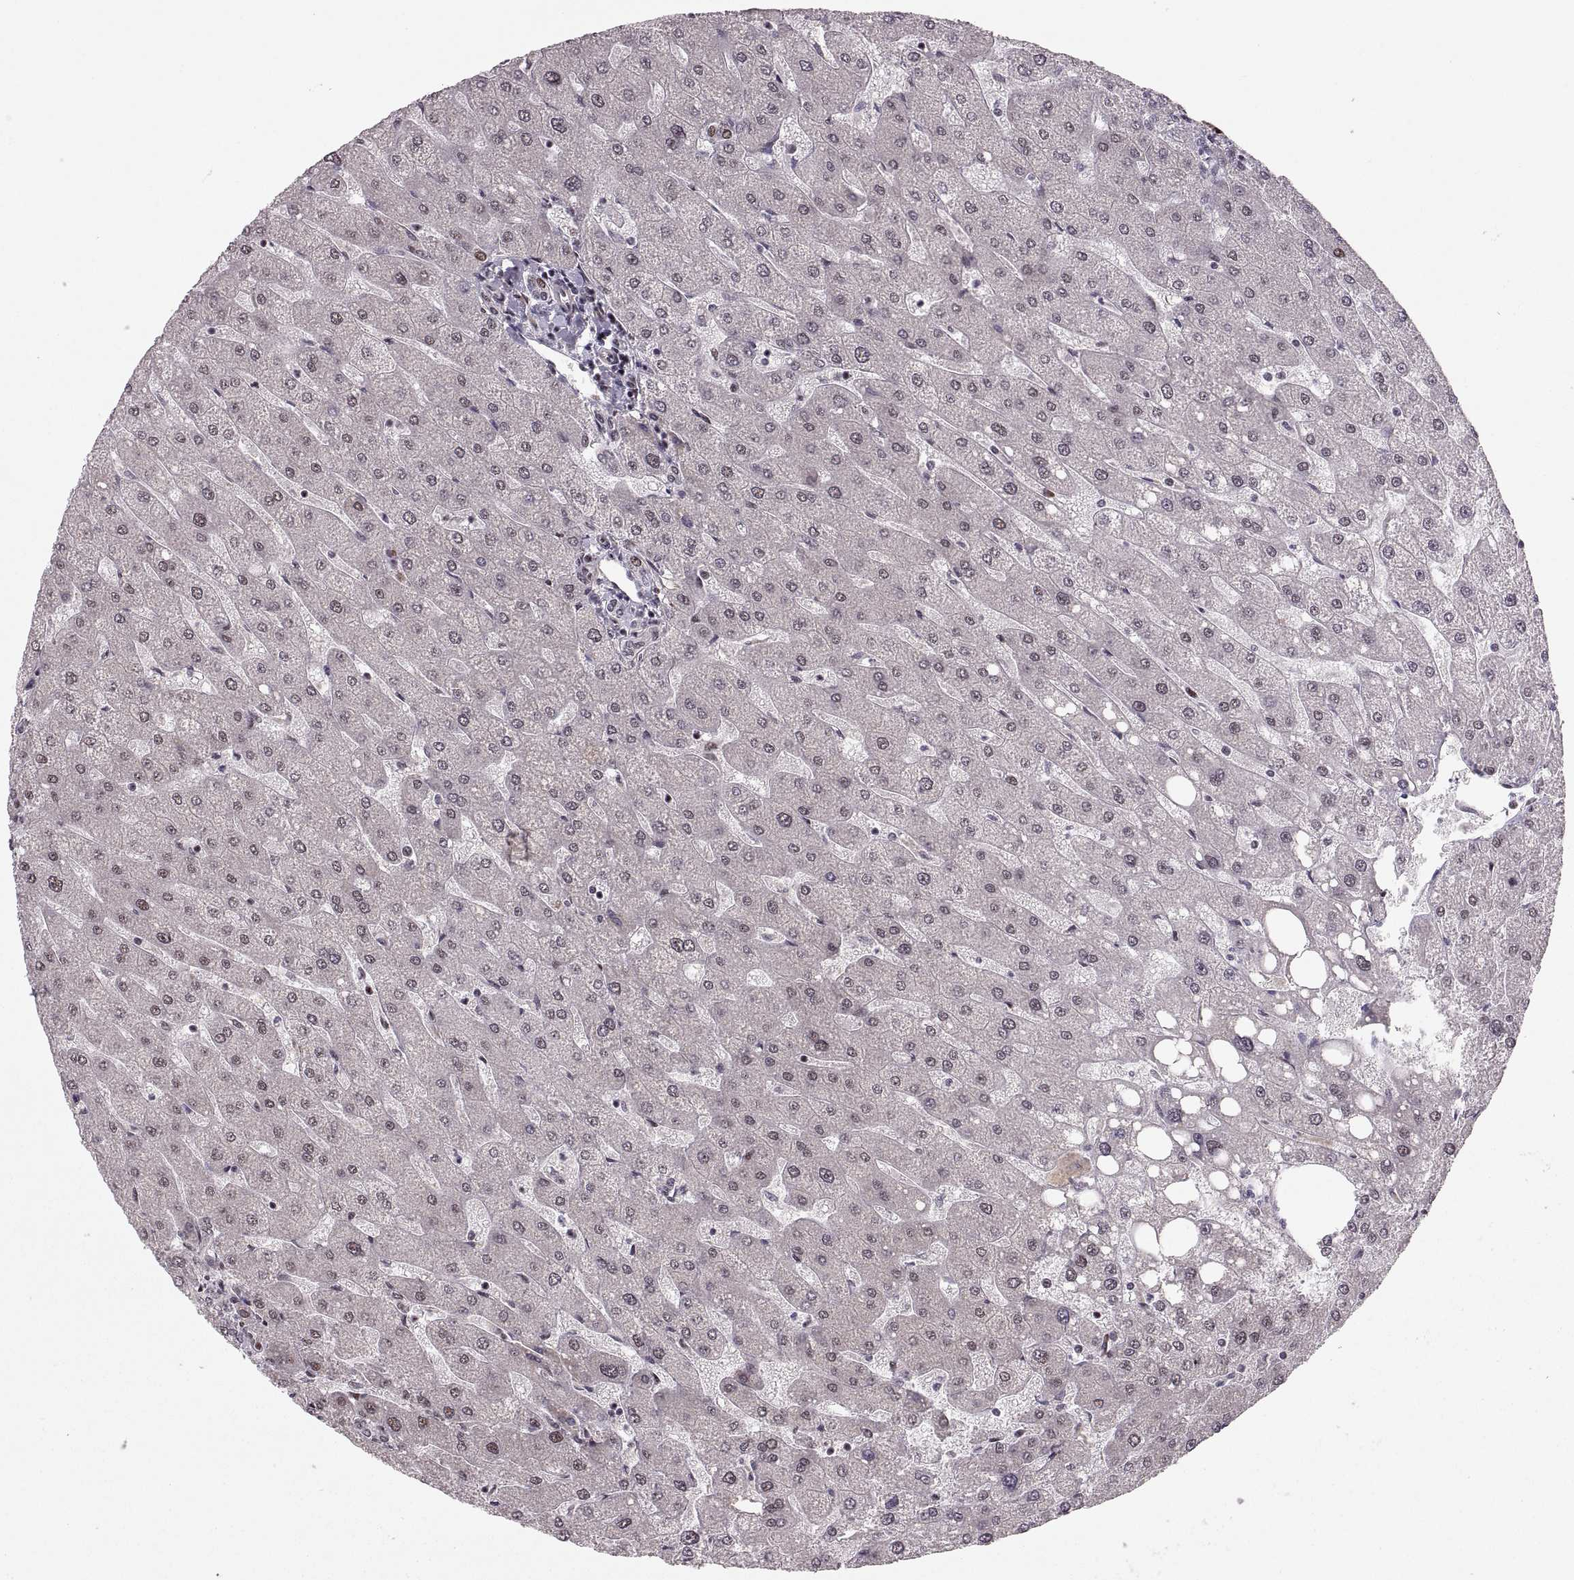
{"staining": {"intensity": "moderate", "quantity": "25%-75%", "location": "nuclear"}, "tissue": "liver", "cell_type": "Cholangiocytes", "image_type": "normal", "snomed": [{"axis": "morphology", "description": "Normal tissue, NOS"}, {"axis": "topography", "description": "Liver"}], "caption": "IHC staining of normal liver, which reveals medium levels of moderate nuclear expression in about 25%-75% of cholangiocytes indicating moderate nuclear protein expression. The staining was performed using DAB (3,3'-diaminobenzidine) (brown) for protein detection and nuclei were counterstained in hematoxylin (blue).", "gene": "ZCCHC17", "patient": {"sex": "male", "age": 67}}